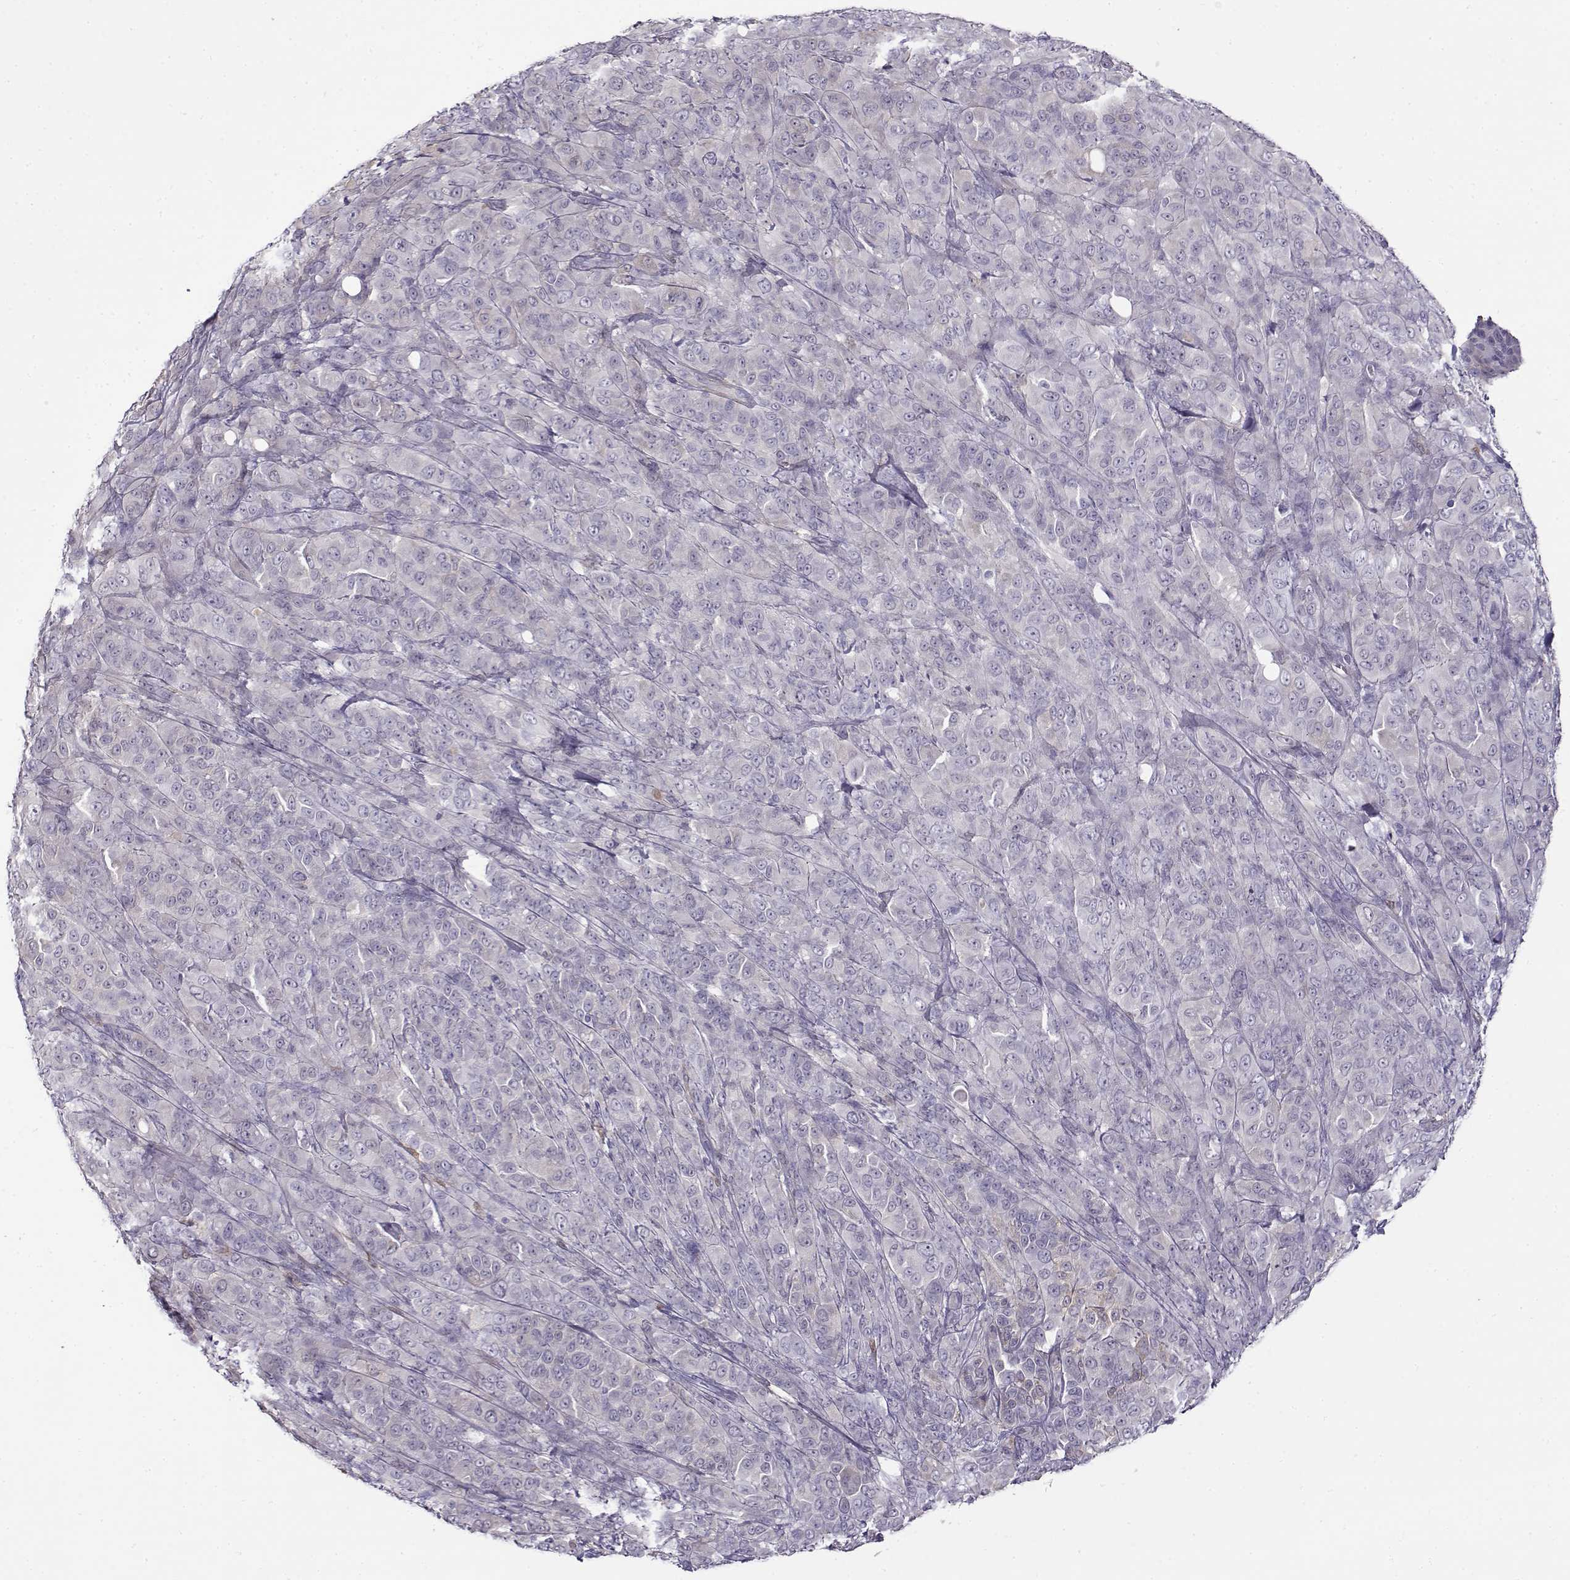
{"staining": {"intensity": "negative", "quantity": "none", "location": "none"}, "tissue": "melanoma", "cell_type": "Tumor cells", "image_type": "cancer", "snomed": [{"axis": "morphology", "description": "Malignant melanoma, NOS"}, {"axis": "topography", "description": "Skin"}], "caption": "Protein analysis of malignant melanoma demonstrates no significant expression in tumor cells.", "gene": "UCP3", "patient": {"sex": "female", "age": 87}}